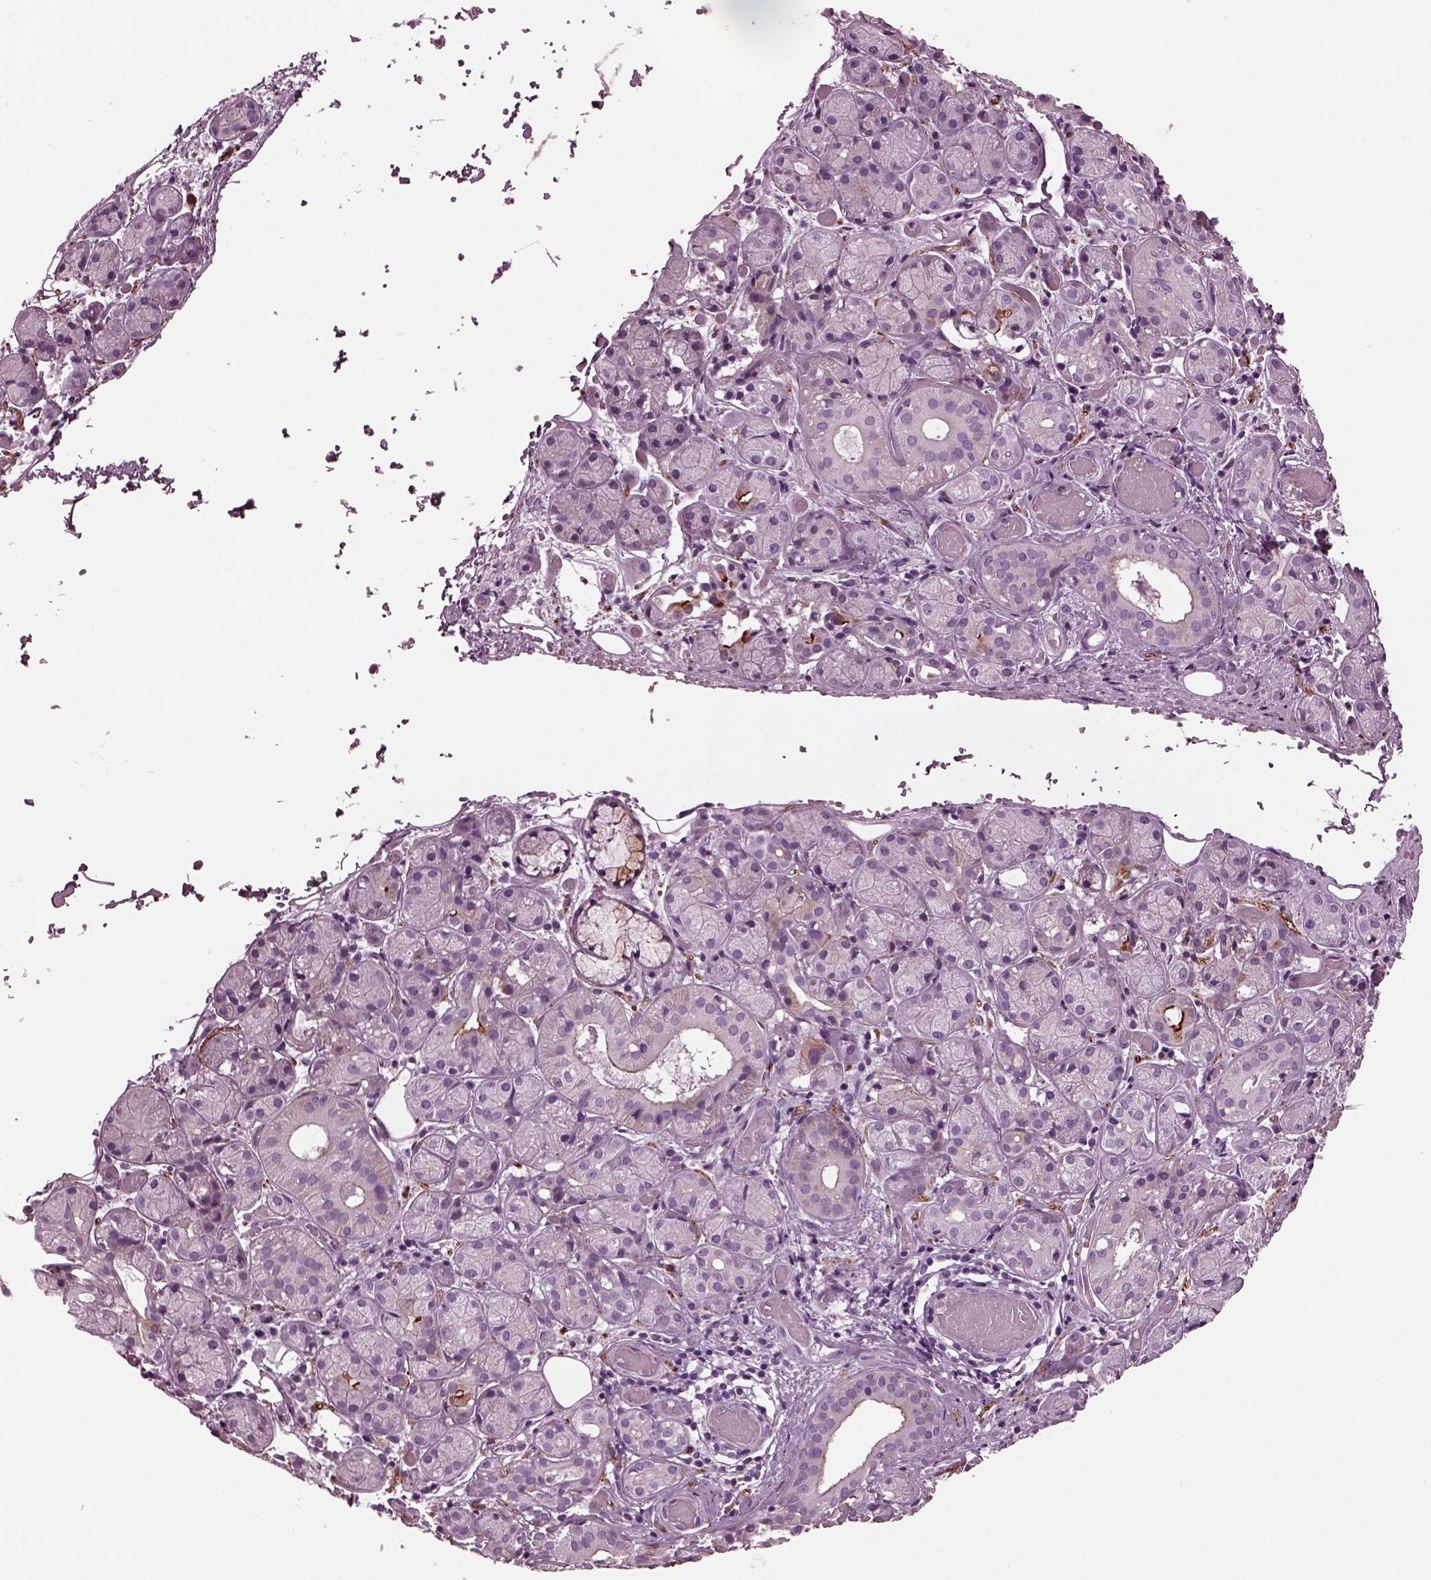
{"staining": {"intensity": "moderate", "quantity": "<25%", "location": "cytoplasmic/membranous"}, "tissue": "salivary gland", "cell_type": "Glandular cells", "image_type": "normal", "snomed": [{"axis": "morphology", "description": "Normal tissue, NOS"}, {"axis": "topography", "description": "Salivary gland"}, {"axis": "topography", "description": "Peripheral nerve tissue"}], "caption": "Brown immunohistochemical staining in unremarkable human salivary gland reveals moderate cytoplasmic/membranous staining in approximately <25% of glandular cells. The staining was performed using DAB (3,3'-diaminobenzidine), with brown indicating positive protein expression. Nuclei are stained blue with hematoxylin.", "gene": "GDF11", "patient": {"sex": "male", "age": 71}}